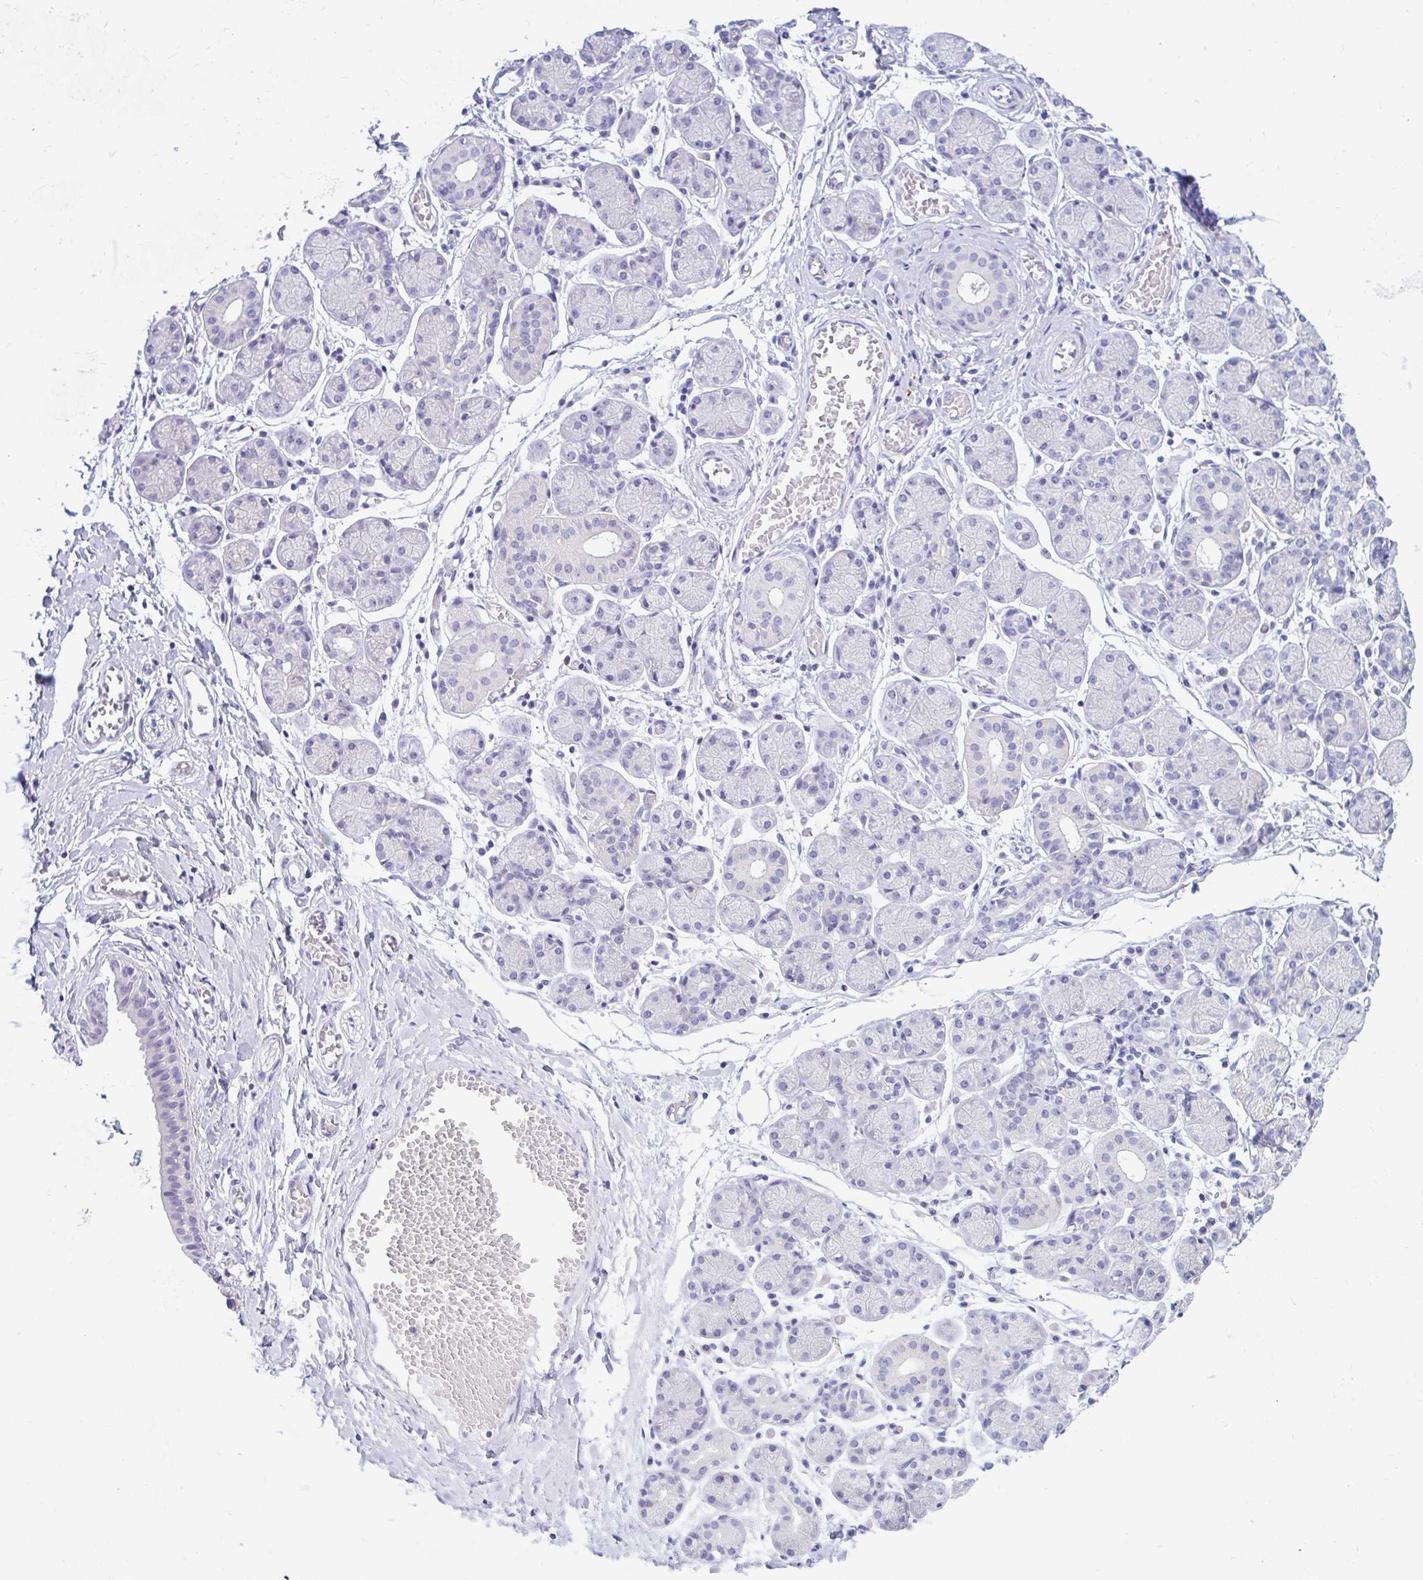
{"staining": {"intensity": "negative", "quantity": "none", "location": "none"}, "tissue": "salivary gland", "cell_type": "Glandular cells", "image_type": "normal", "snomed": [{"axis": "morphology", "description": "Normal tissue, NOS"}, {"axis": "topography", "description": "Salivary gland"}], "caption": "Immunohistochemistry photomicrograph of benign salivary gland: human salivary gland stained with DAB exhibits no significant protein staining in glandular cells.", "gene": "FTSJ3", "patient": {"sex": "female", "age": 24}}